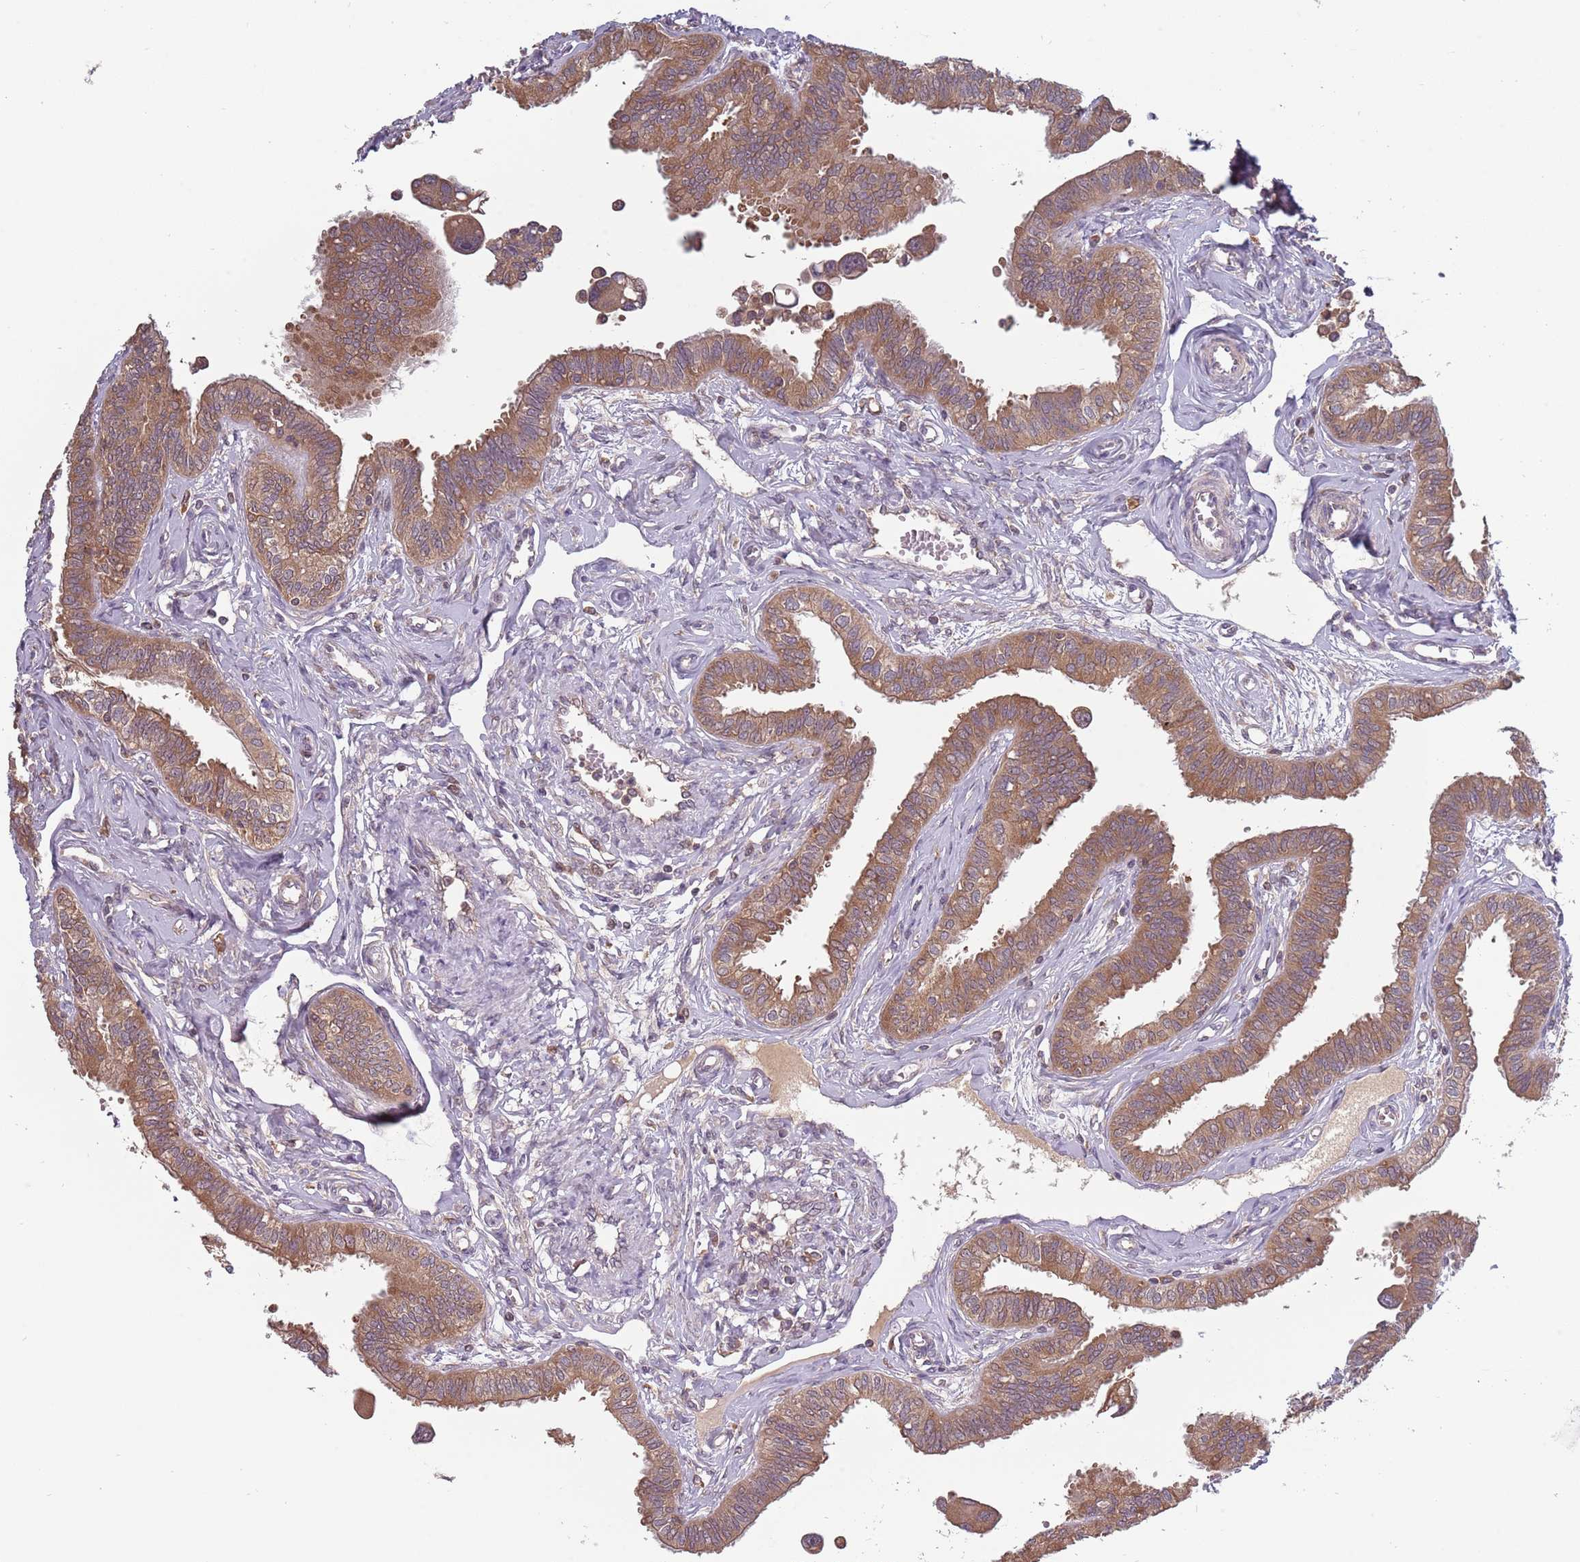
{"staining": {"intensity": "moderate", "quantity": ">75%", "location": "cytoplasmic/membranous"}, "tissue": "fallopian tube", "cell_type": "Glandular cells", "image_type": "normal", "snomed": [{"axis": "morphology", "description": "Normal tissue, NOS"}, {"axis": "morphology", "description": "Carcinoma, NOS"}, {"axis": "topography", "description": "Fallopian tube"}, {"axis": "topography", "description": "Ovary"}], "caption": "Protein staining exhibits moderate cytoplasmic/membranous staining in about >75% of glandular cells in benign fallopian tube.", "gene": "USP32", "patient": {"sex": "female", "age": 59}}